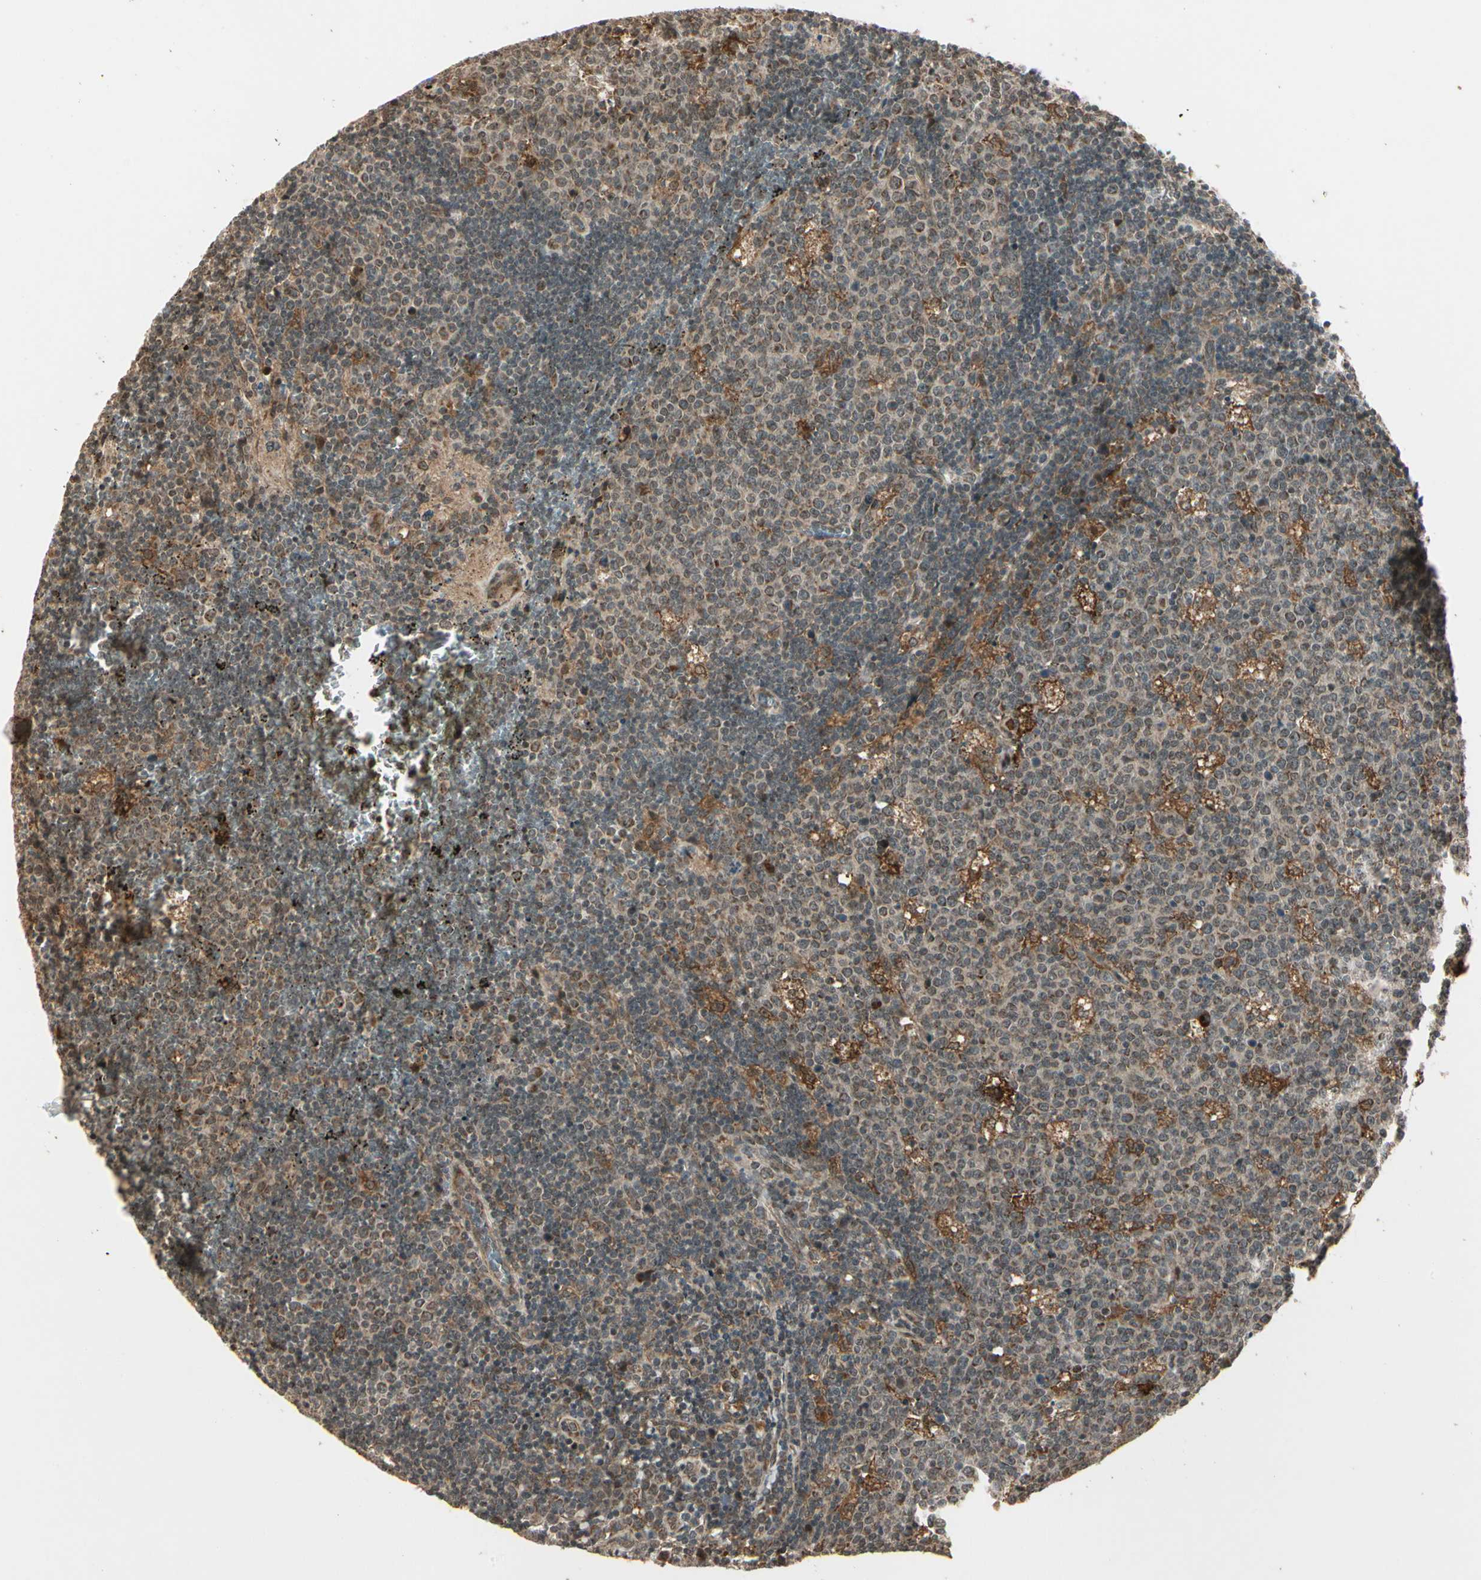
{"staining": {"intensity": "strong", "quantity": "<25%", "location": "cytoplasmic/membranous"}, "tissue": "lymph node", "cell_type": "Germinal center cells", "image_type": "normal", "snomed": [{"axis": "morphology", "description": "Normal tissue, NOS"}, {"axis": "topography", "description": "Lymph node"}, {"axis": "topography", "description": "Salivary gland"}], "caption": "An image of lymph node stained for a protein shows strong cytoplasmic/membranous brown staining in germinal center cells.", "gene": "GLUL", "patient": {"sex": "male", "age": 8}}